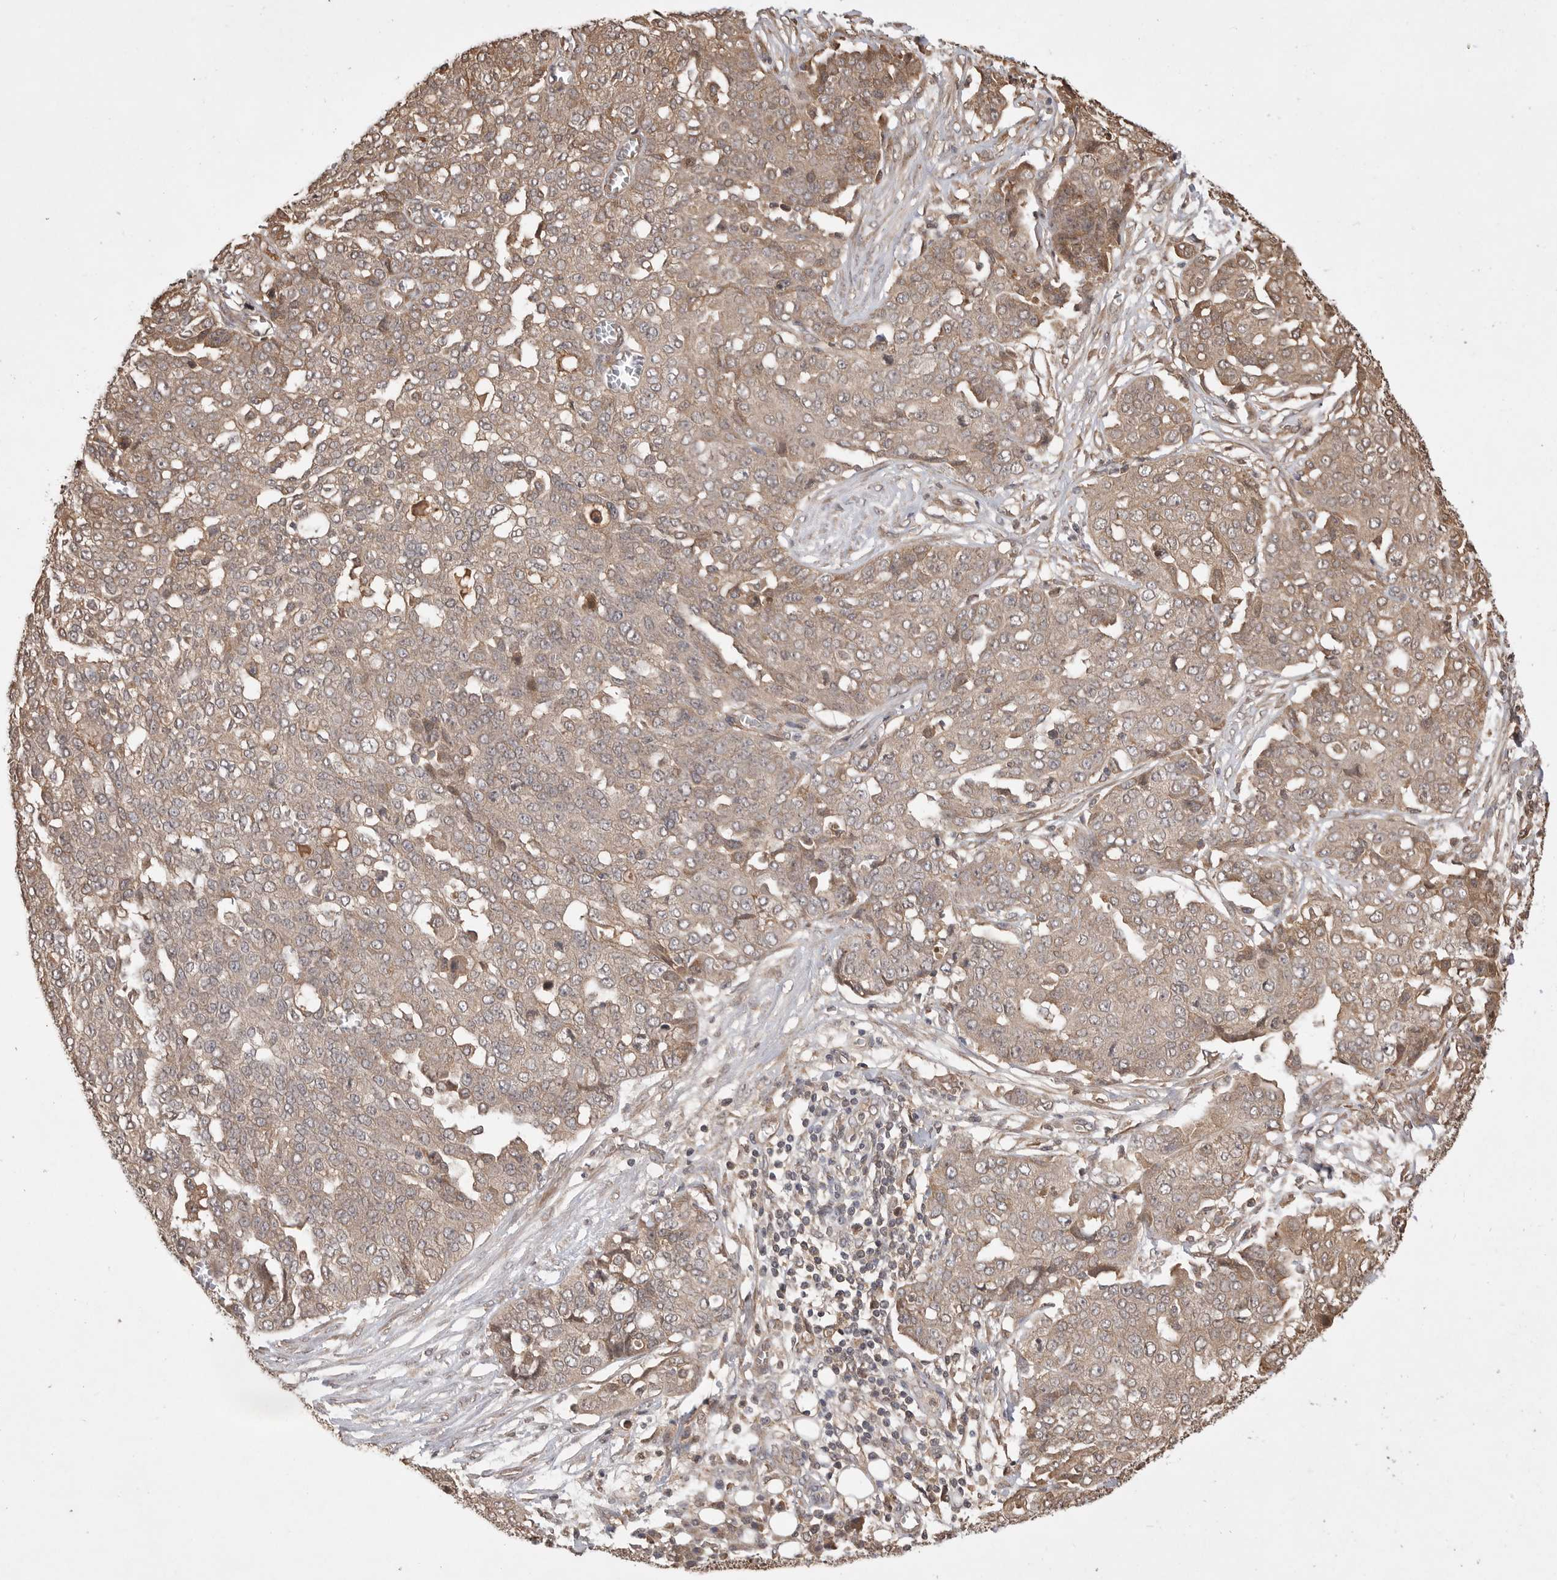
{"staining": {"intensity": "weak", "quantity": ">75%", "location": "cytoplasmic/membranous"}, "tissue": "ovarian cancer", "cell_type": "Tumor cells", "image_type": "cancer", "snomed": [{"axis": "morphology", "description": "Cystadenocarcinoma, serous, NOS"}, {"axis": "topography", "description": "Soft tissue"}, {"axis": "topography", "description": "Ovary"}], "caption": "Human ovarian cancer (serous cystadenocarcinoma) stained with a protein marker displays weak staining in tumor cells.", "gene": "PRMT3", "patient": {"sex": "female", "age": 57}}